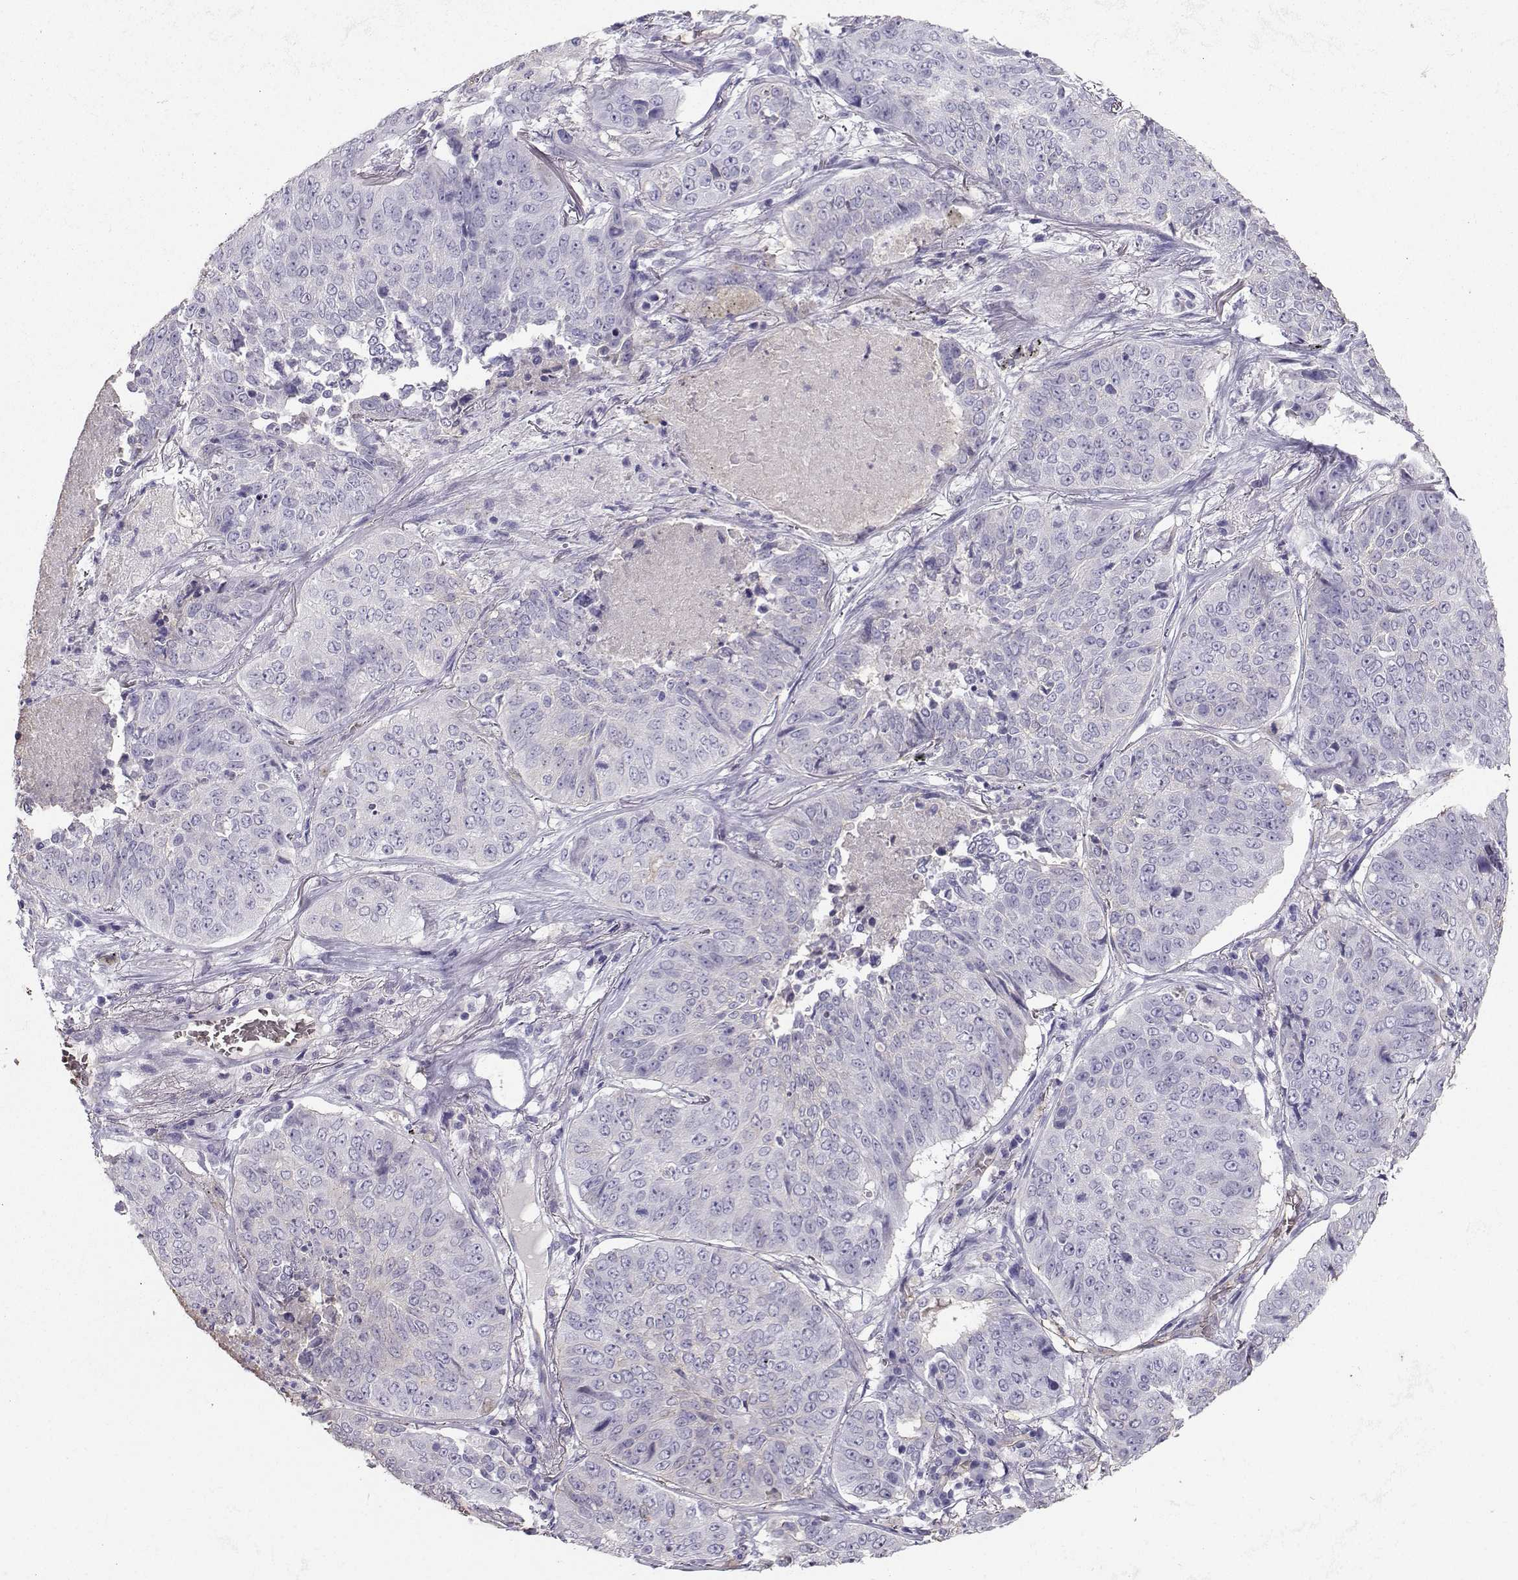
{"staining": {"intensity": "negative", "quantity": "none", "location": "none"}, "tissue": "lung cancer", "cell_type": "Tumor cells", "image_type": "cancer", "snomed": [{"axis": "morphology", "description": "Normal tissue, NOS"}, {"axis": "morphology", "description": "Squamous cell carcinoma, NOS"}, {"axis": "topography", "description": "Bronchus"}, {"axis": "topography", "description": "Lung"}], "caption": "The image reveals no significant staining in tumor cells of lung squamous cell carcinoma.", "gene": "CLUL1", "patient": {"sex": "male", "age": 64}}